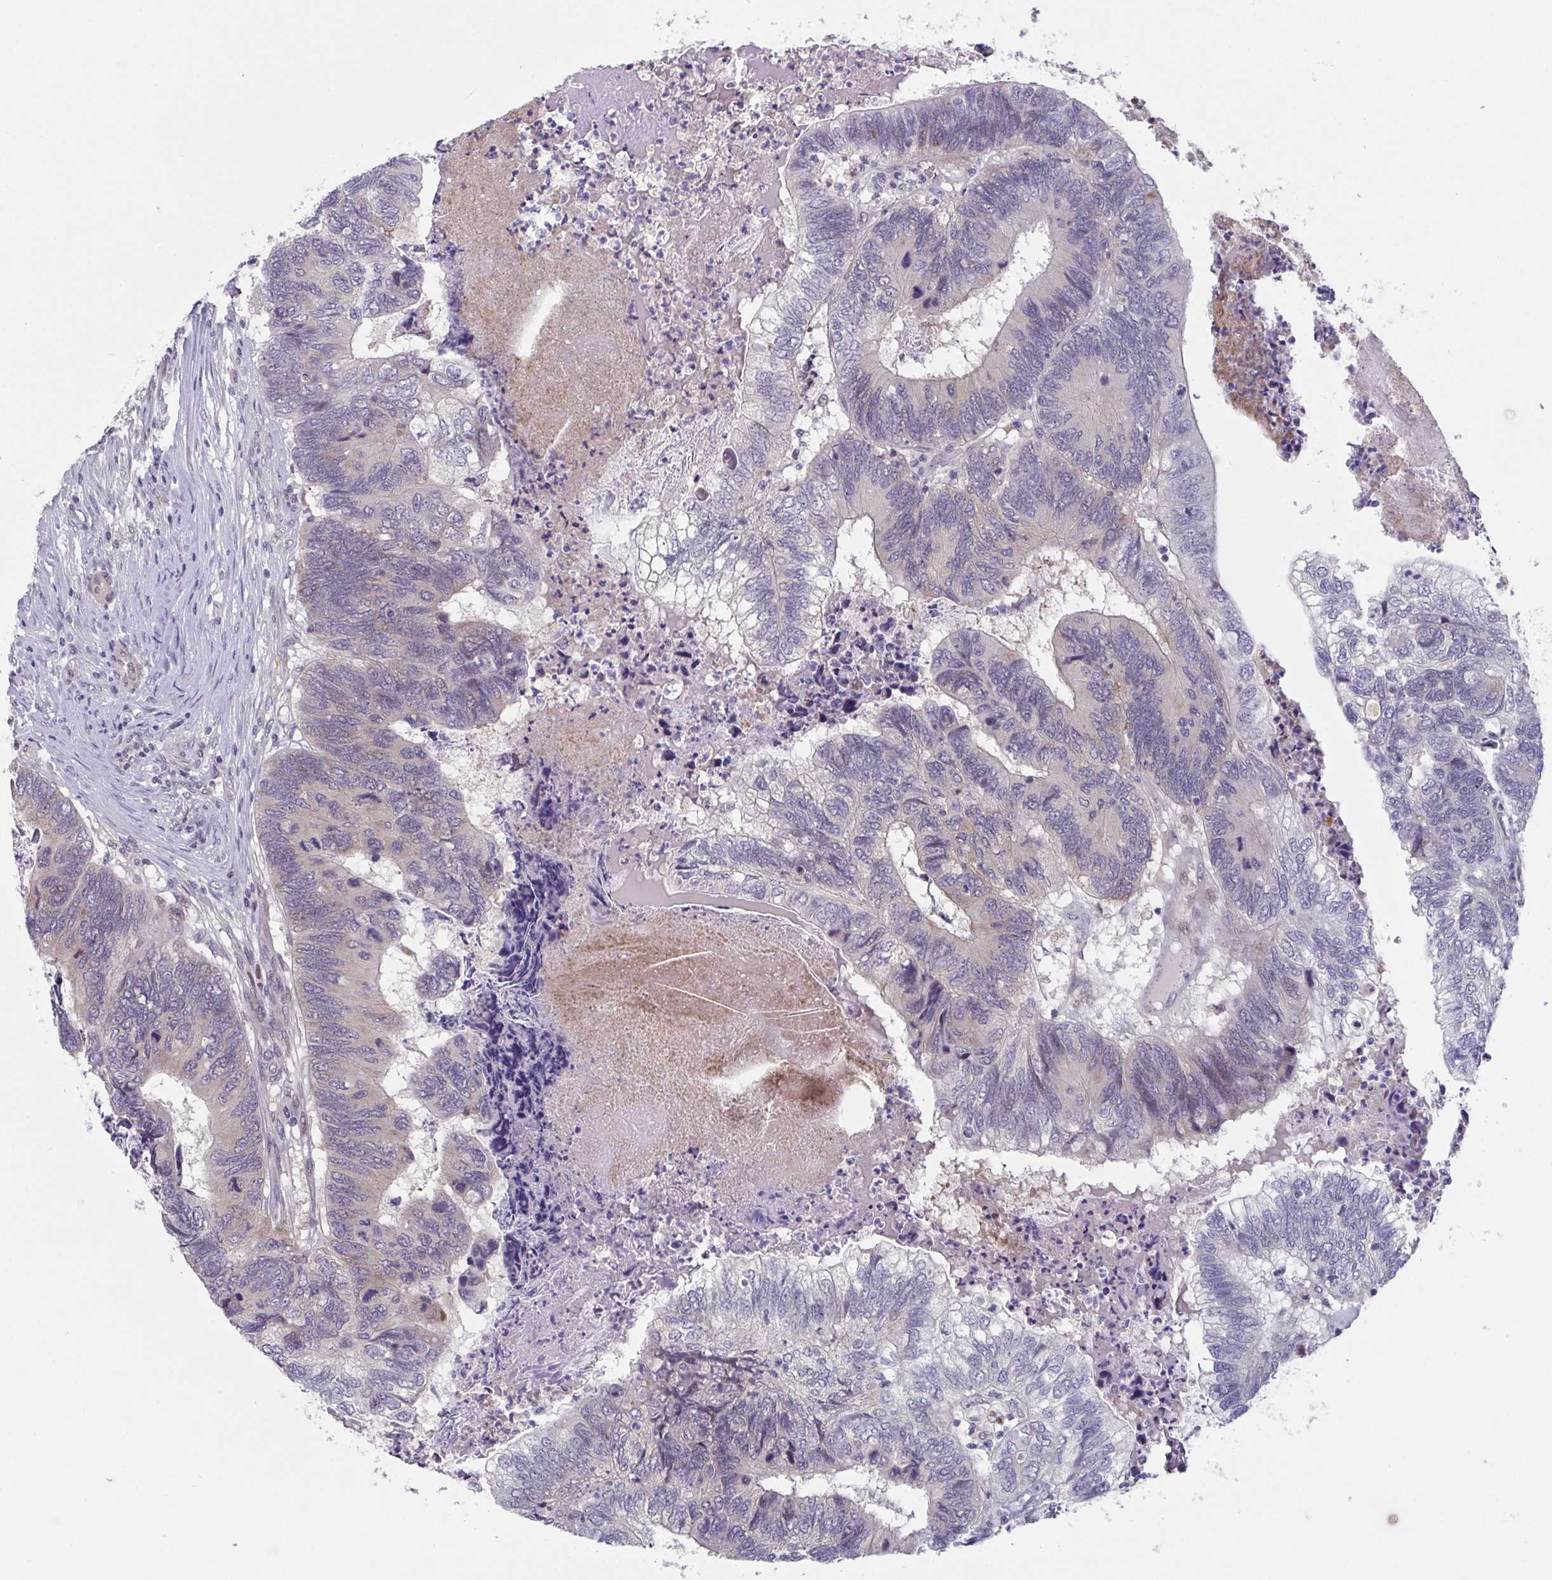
{"staining": {"intensity": "weak", "quantity": "<25%", "location": "cytoplasmic/membranous"}, "tissue": "colorectal cancer", "cell_type": "Tumor cells", "image_type": "cancer", "snomed": [{"axis": "morphology", "description": "Adenocarcinoma, NOS"}, {"axis": "topography", "description": "Colon"}], "caption": "Histopathology image shows no significant protein expression in tumor cells of colorectal cancer (adenocarcinoma).", "gene": "RIOK1", "patient": {"sex": "female", "age": 67}}